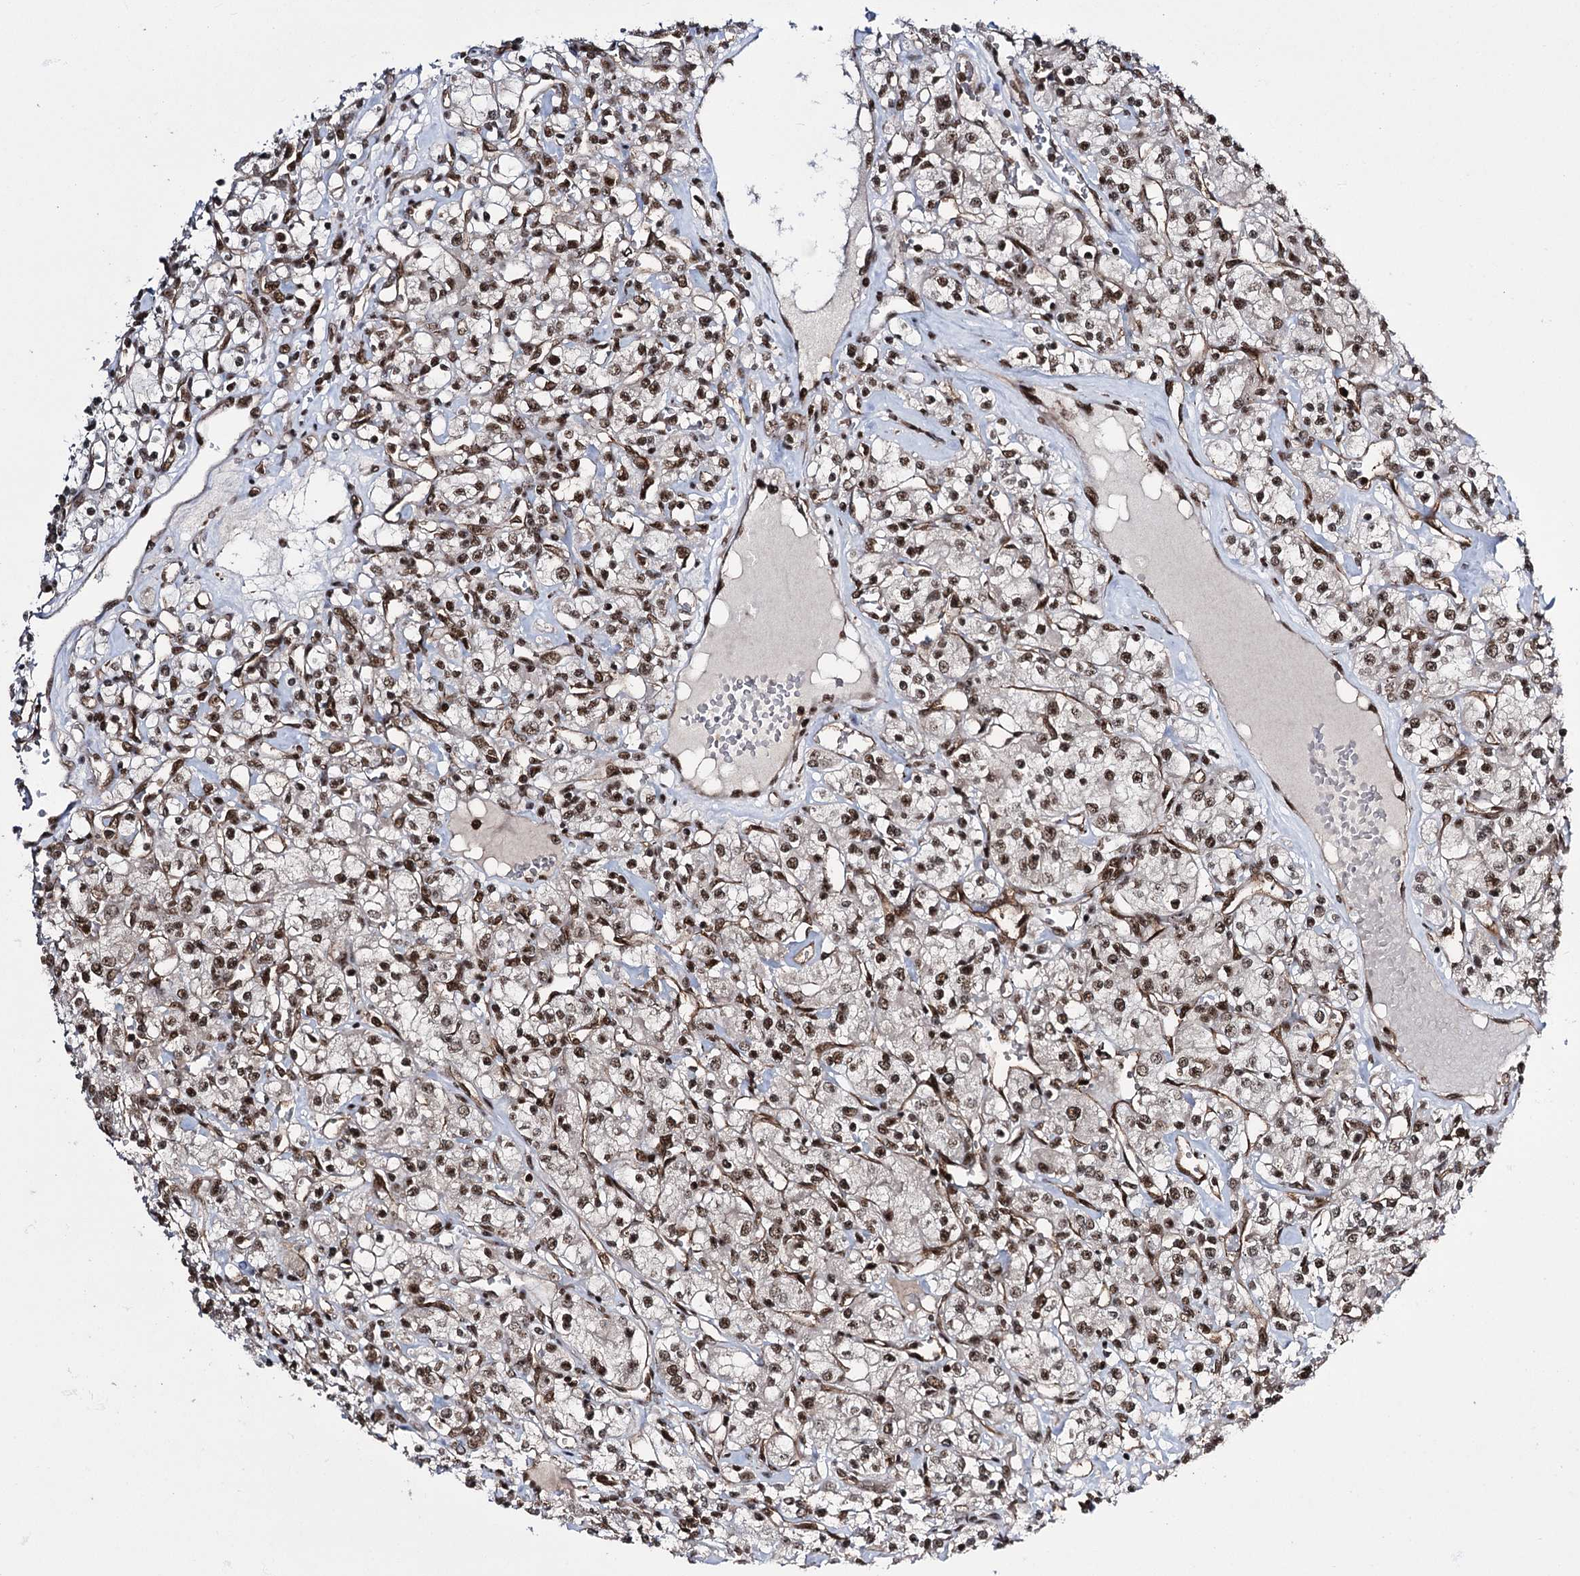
{"staining": {"intensity": "moderate", "quantity": ">75%", "location": "nuclear"}, "tissue": "renal cancer", "cell_type": "Tumor cells", "image_type": "cancer", "snomed": [{"axis": "morphology", "description": "Adenocarcinoma, NOS"}, {"axis": "topography", "description": "Kidney"}], "caption": "Immunohistochemical staining of renal cancer (adenocarcinoma) exhibits medium levels of moderate nuclear protein positivity in about >75% of tumor cells.", "gene": "PRPF40A", "patient": {"sex": "female", "age": 59}}